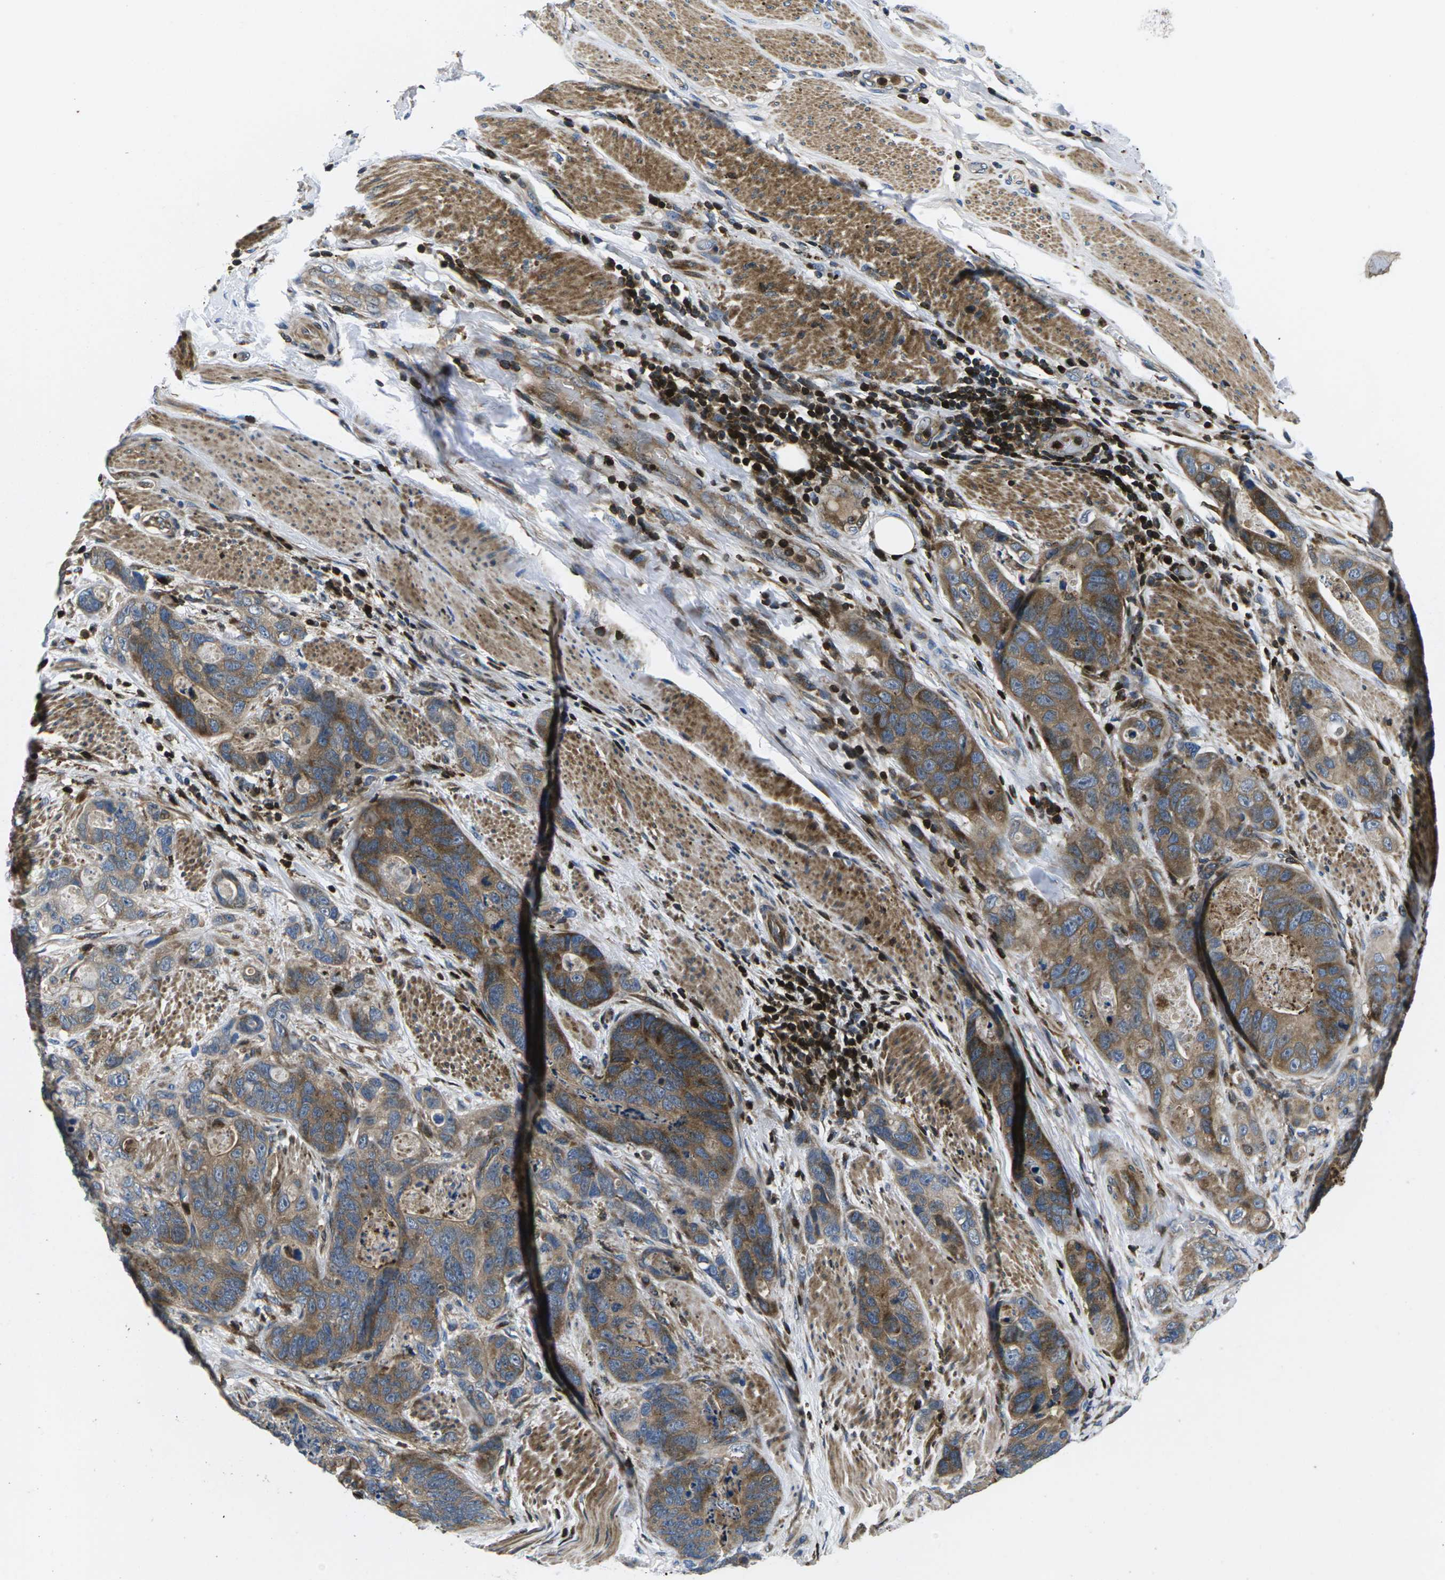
{"staining": {"intensity": "moderate", "quantity": ">75%", "location": "cytoplasmic/membranous"}, "tissue": "stomach cancer", "cell_type": "Tumor cells", "image_type": "cancer", "snomed": [{"axis": "morphology", "description": "Adenocarcinoma, NOS"}, {"axis": "topography", "description": "Stomach"}], "caption": "Human stomach cancer (adenocarcinoma) stained for a protein (brown) exhibits moderate cytoplasmic/membranous positive staining in about >75% of tumor cells.", "gene": "PLCE1", "patient": {"sex": "female", "age": 89}}